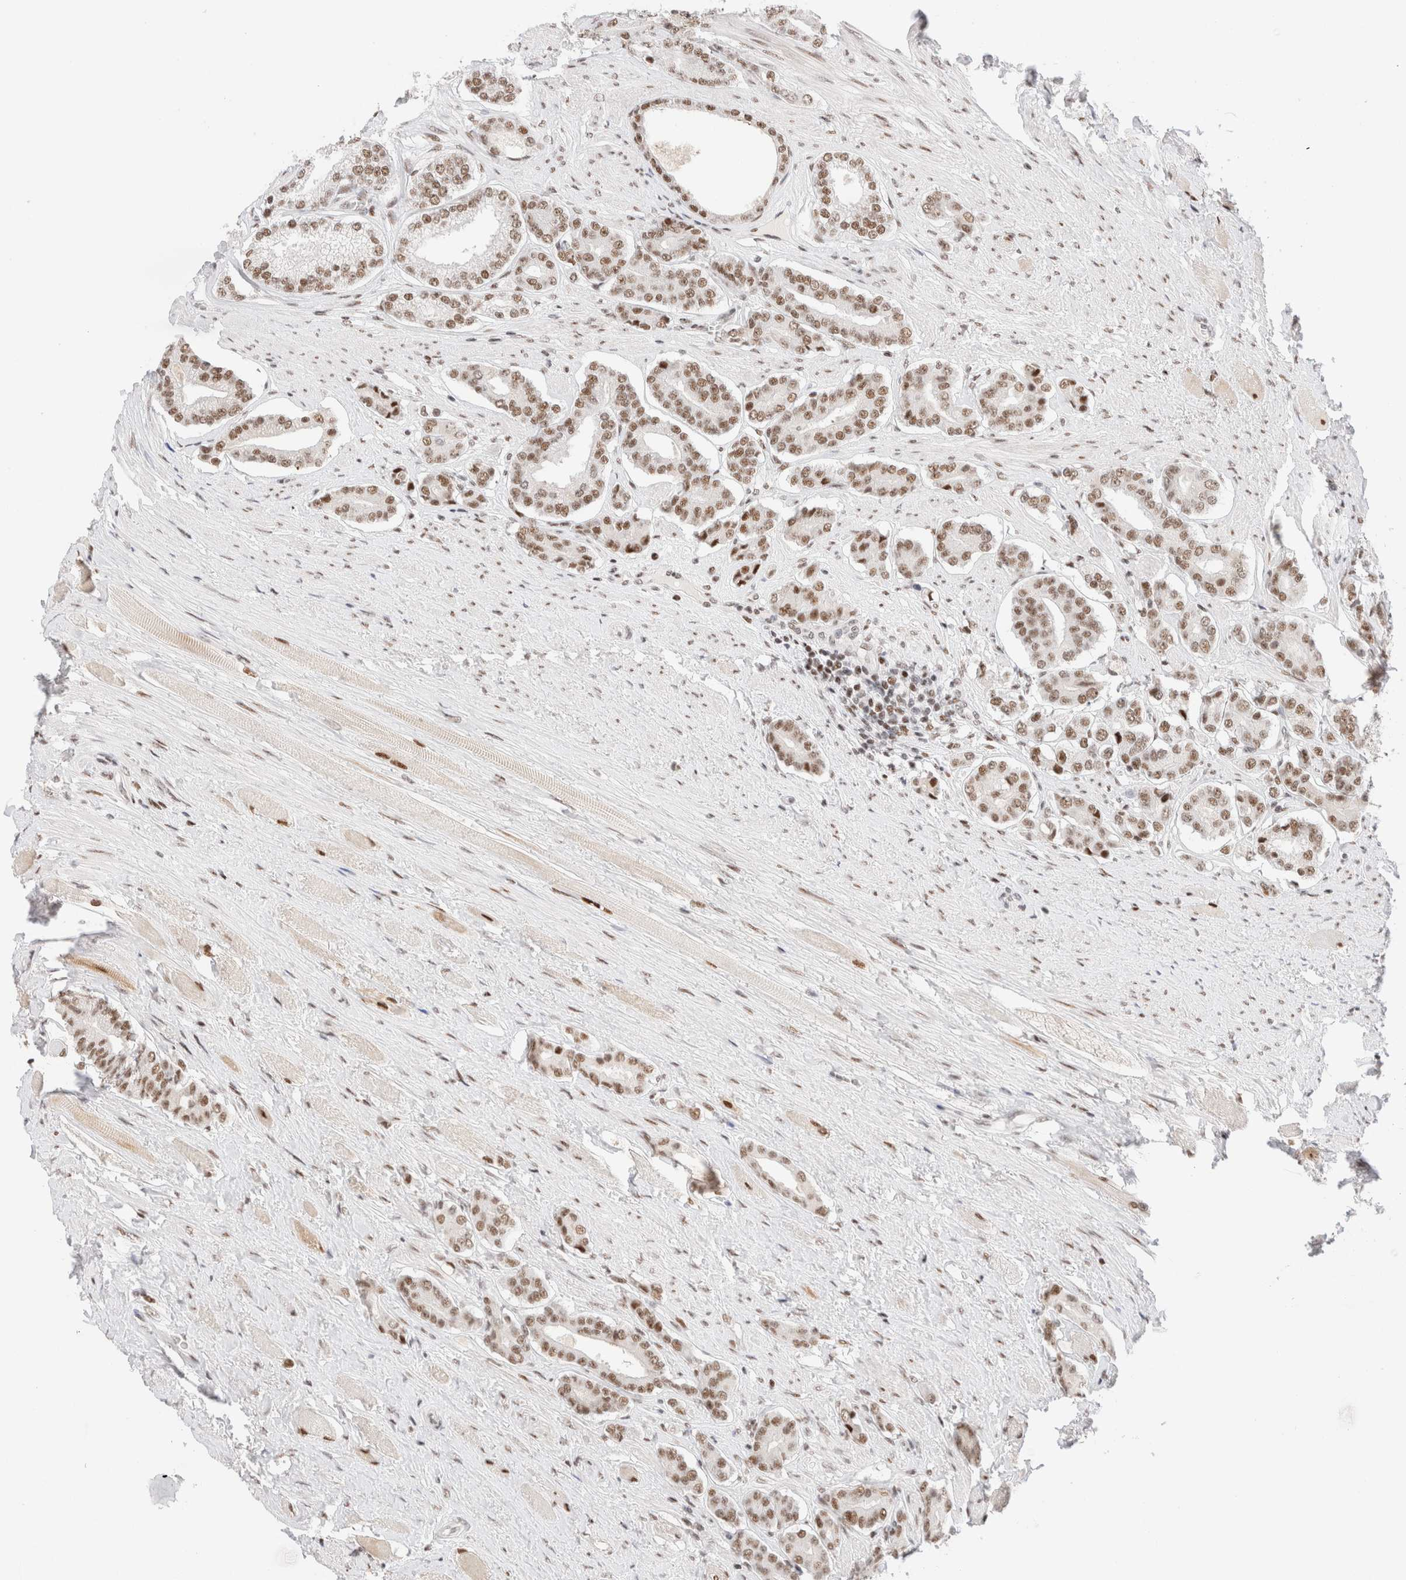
{"staining": {"intensity": "moderate", "quantity": ">75%", "location": "nuclear"}, "tissue": "prostate cancer", "cell_type": "Tumor cells", "image_type": "cancer", "snomed": [{"axis": "morphology", "description": "Adenocarcinoma, High grade"}, {"axis": "topography", "description": "Prostate"}], "caption": "DAB immunohistochemical staining of human prostate cancer (adenocarcinoma (high-grade)) demonstrates moderate nuclear protein positivity in approximately >75% of tumor cells. The protein of interest is shown in brown color, while the nuclei are stained blue.", "gene": "ZNF282", "patient": {"sex": "male", "age": 71}}